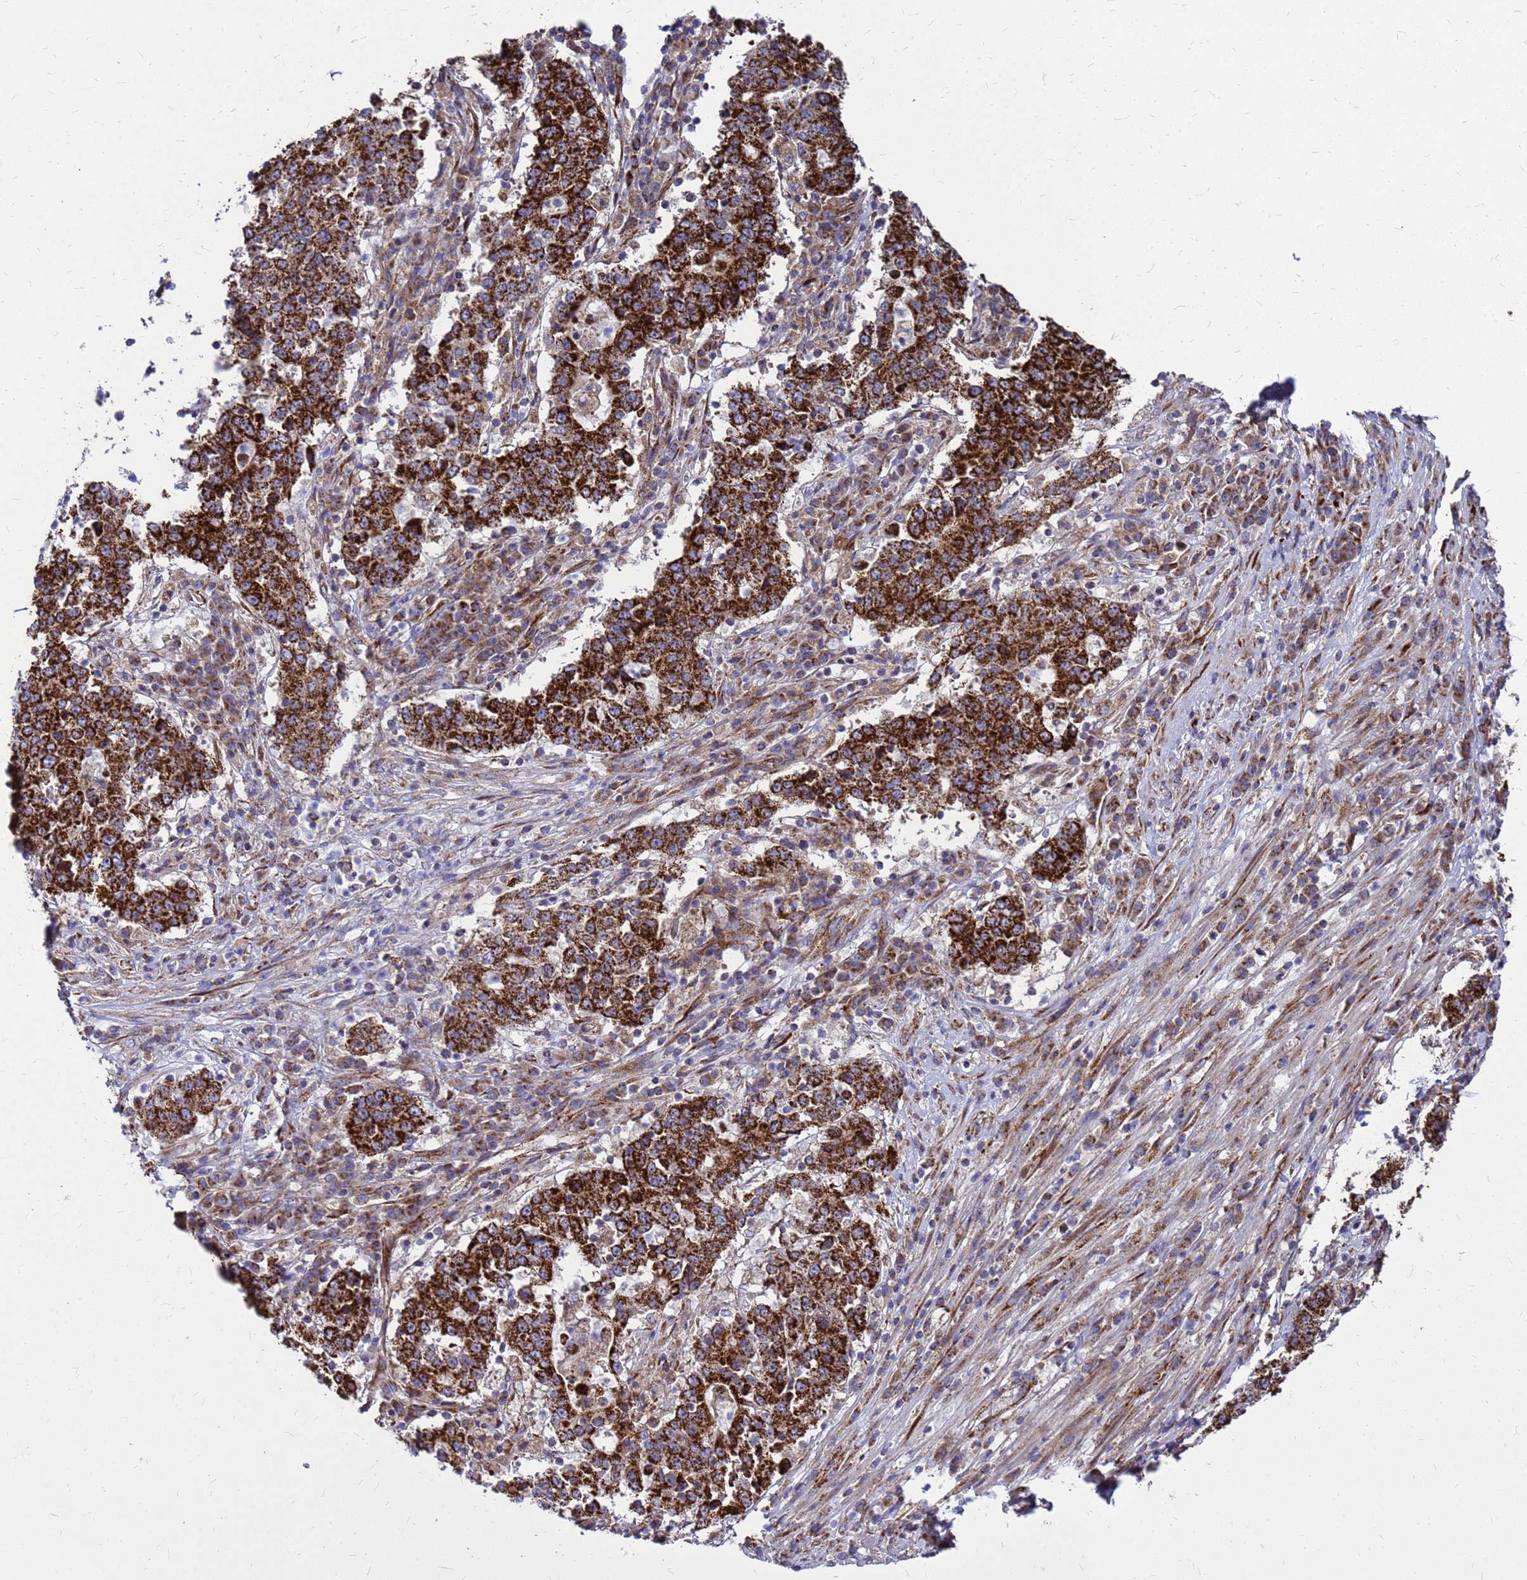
{"staining": {"intensity": "strong", "quantity": ">75%", "location": "cytoplasmic/membranous"}, "tissue": "stomach cancer", "cell_type": "Tumor cells", "image_type": "cancer", "snomed": [{"axis": "morphology", "description": "Adenocarcinoma, NOS"}, {"axis": "topography", "description": "Stomach"}], "caption": "Immunohistochemical staining of adenocarcinoma (stomach) displays strong cytoplasmic/membranous protein expression in approximately >75% of tumor cells.", "gene": "FSTL4", "patient": {"sex": "male", "age": 59}}